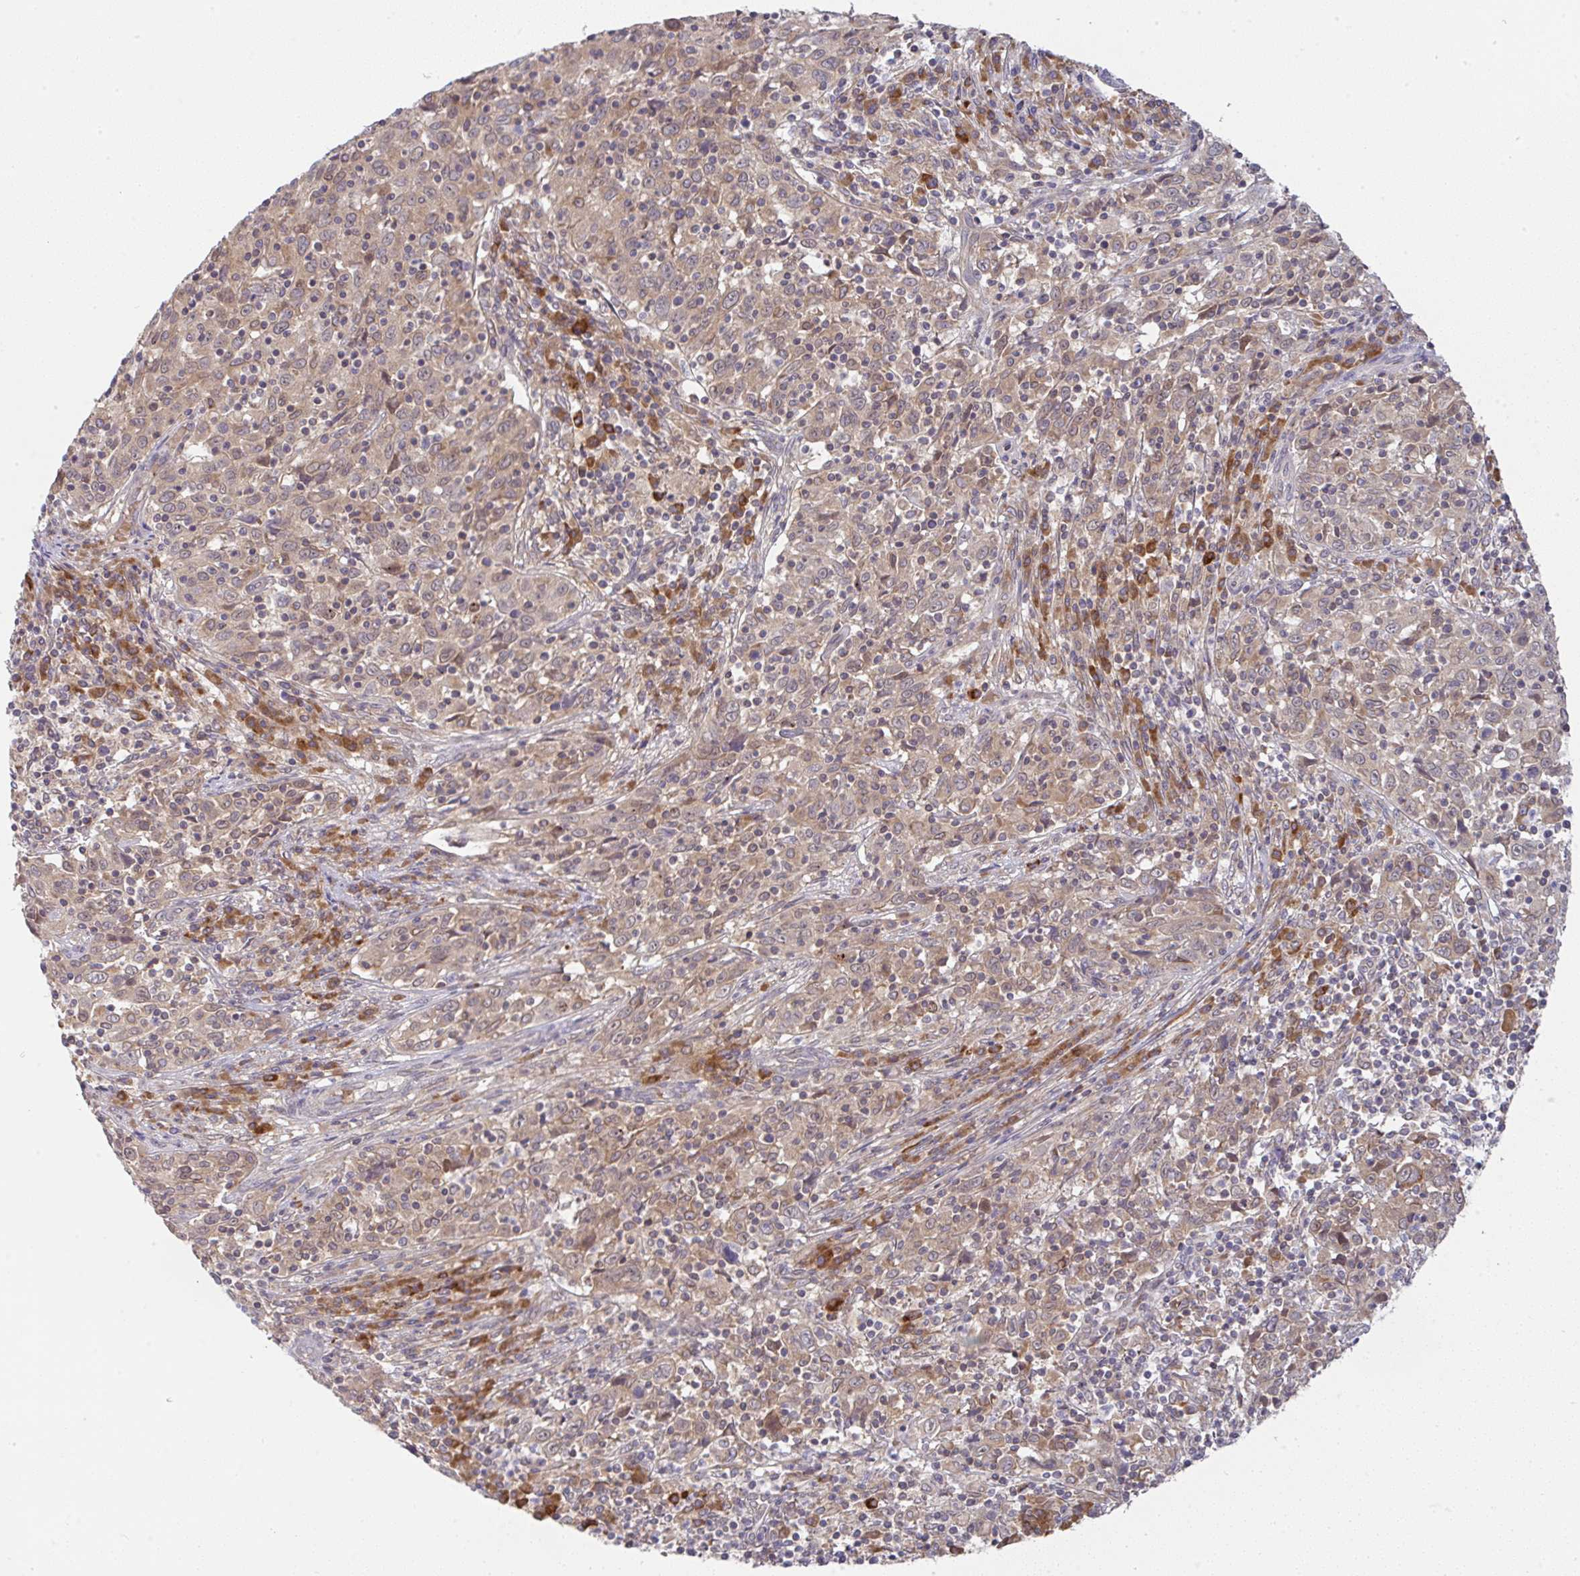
{"staining": {"intensity": "weak", "quantity": ">75%", "location": "cytoplasmic/membranous"}, "tissue": "cervical cancer", "cell_type": "Tumor cells", "image_type": "cancer", "snomed": [{"axis": "morphology", "description": "Squamous cell carcinoma, NOS"}, {"axis": "topography", "description": "Cervix"}], "caption": "DAB immunohistochemical staining of cervical squamous cell carcinoma shows weak cytoplasmic/membranous protein positivity in approximately >75% of tumor cells.", "gene": "DERL2", "patient": {"sex": "female", "age": 46}}